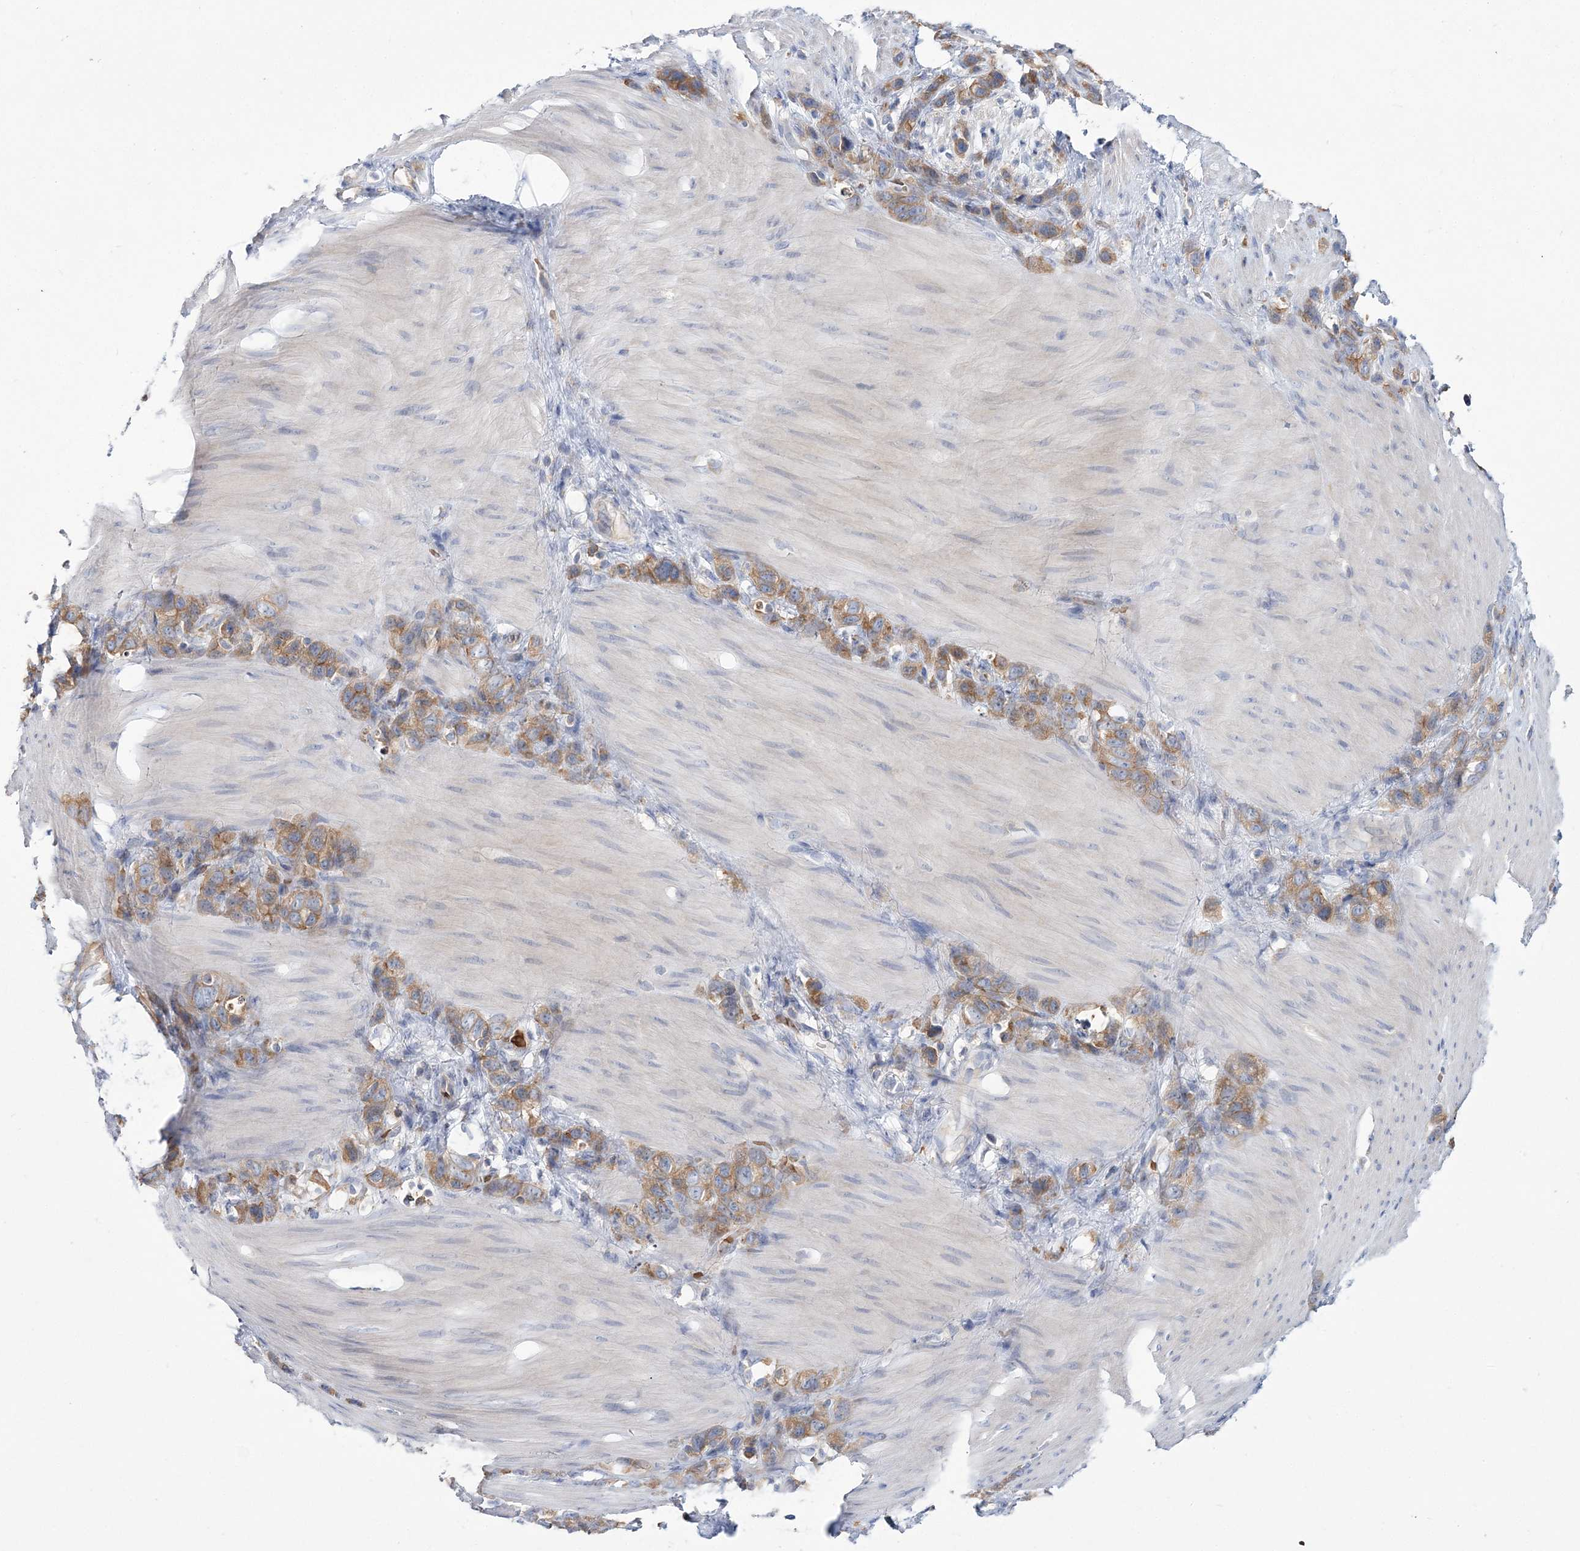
{"staining": {"intensity": "moderate", "quantity": ">75%", "location": "cytoplasmic/membranous"}, "tissue": "stomach cancer", "cell_type": "Tumor cells", "image_type": "cancer", "snomed": [{"axis": "morphology", "description": "Normal tissue, NOS"}, {"axis": "morphology", "description": "Adenocarcinoma, NOS"}, {"axis": "morphology", "description": "Adenocarcinoma, High grade"}, {"axis": "topography", "description": "Stomach, upper"}, {"axis": "topography", "description": "Stomach"}], "caption": "The photomicrograph shows immunohistochemical staining of stomach cancer (adenocarcinoma). There is moderate cytoplasmic/membranous expression is identified in about >75% of tumor cells.", "gene": "ATP11B", "patient": {"sex": "female", "age": 65}}